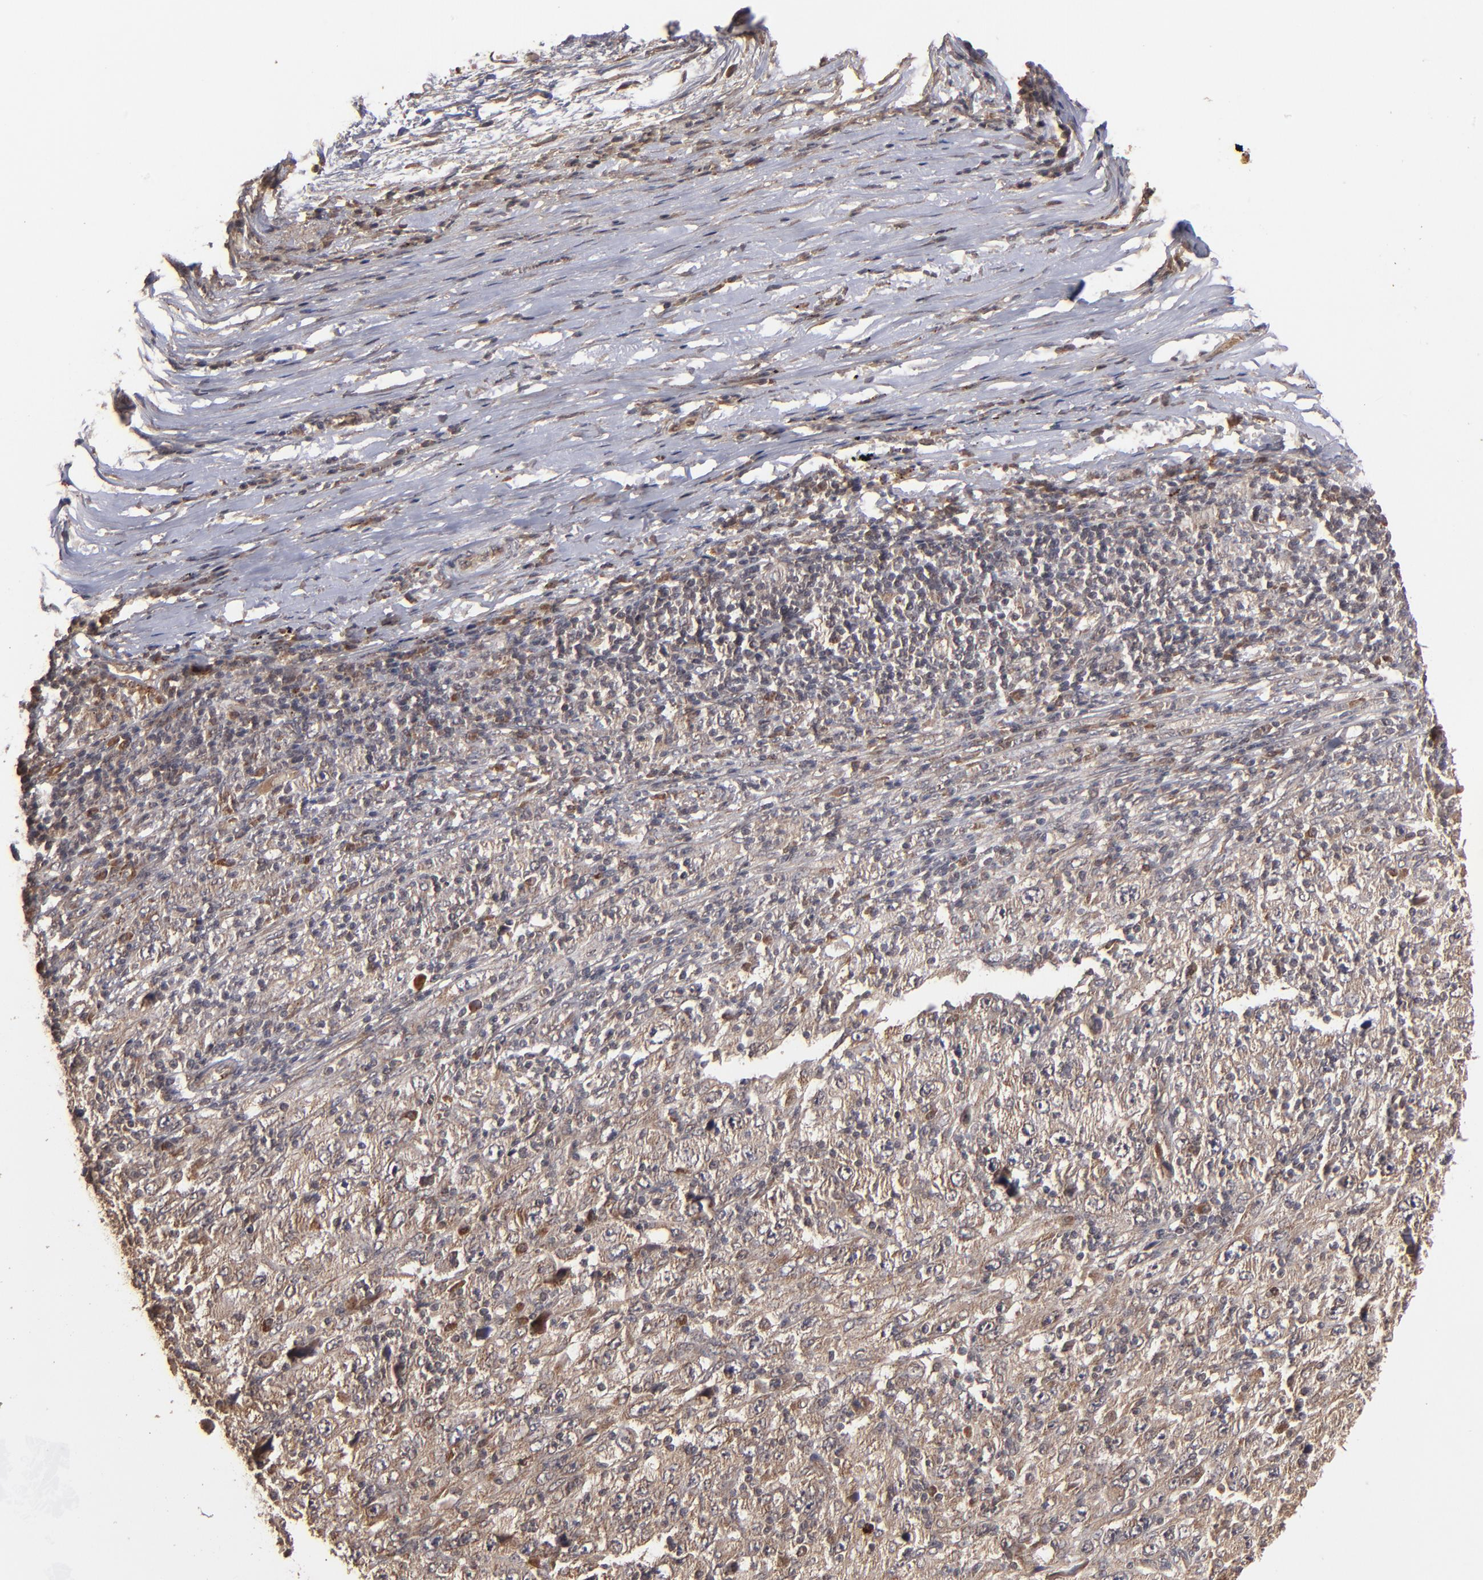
{"staining": {"intensity": "weak", "quantity": ">75%", "location": "cytoplasmic/membranous"}, "tissue": "melanoma", "cell_type": "Tumor cells", "image_type": "cancer", "snomed": [{"axis": "morphology", "description": "Malignant melanoma, Metastatic site"}, {"axis": "topography", "description": "Skin"}], "caption": "Immunohistochemistry (IHC) (DAB) staining of malignant melanoma (metastatic site) demonstrates weak cytoplasmic/membranous protein staining in approximately >75% of tumor cells.", "gene": "TENM1", "patient": {"sex": "female", "age": 56}}